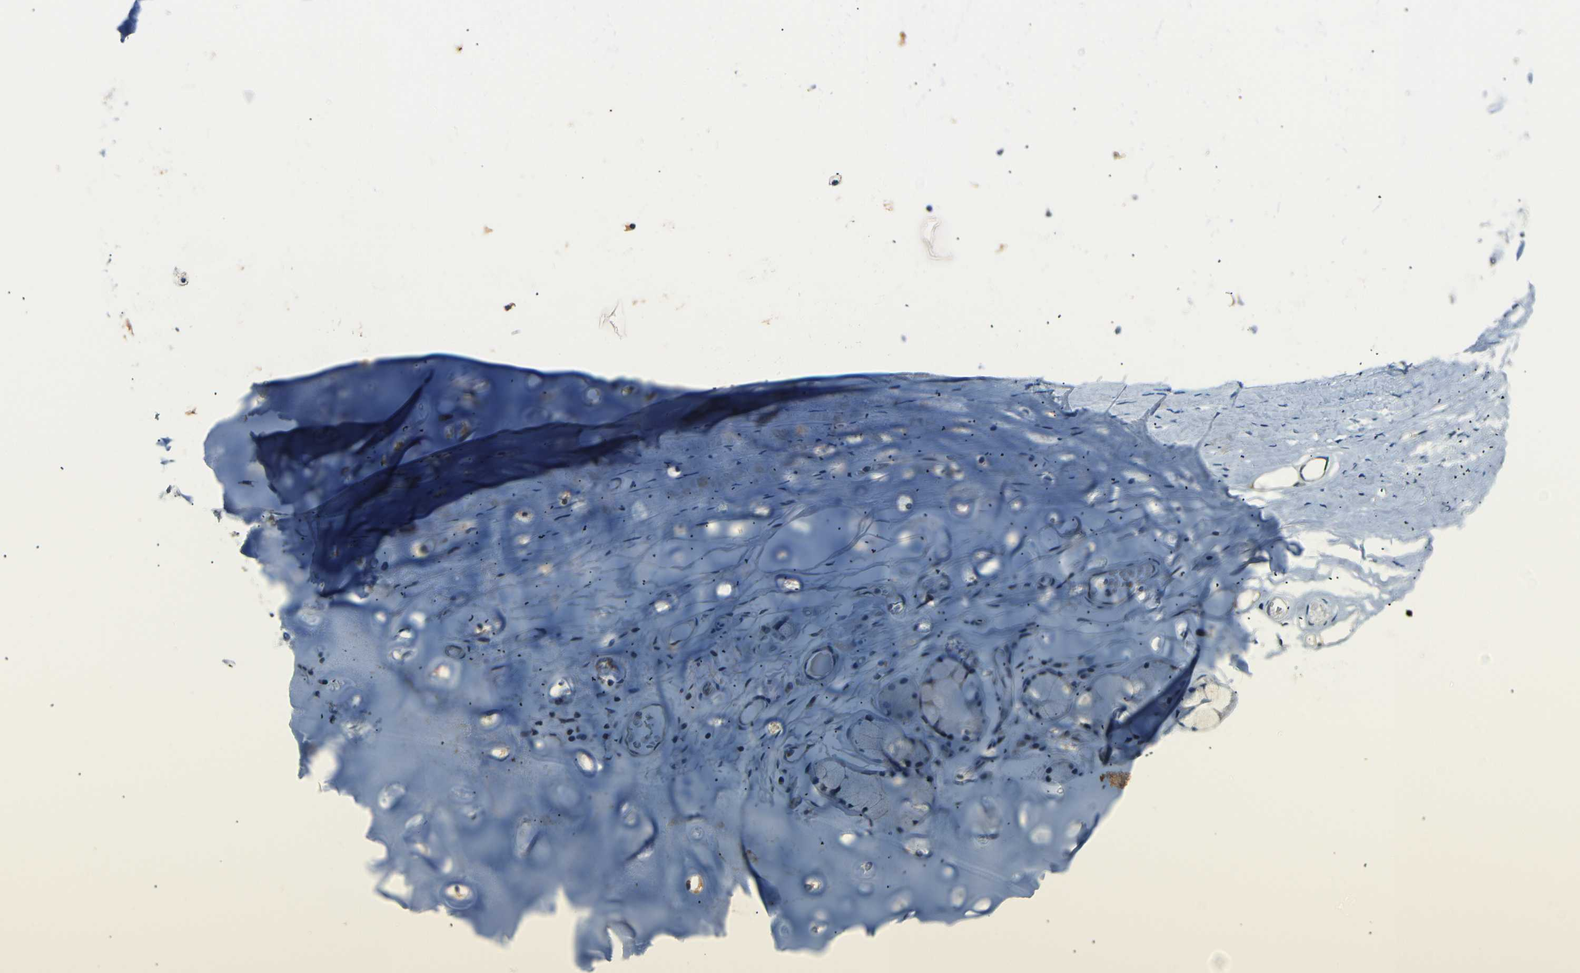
{"staining": {"intensity": "weak", "quantity": "<25%", "location": "cytoplasmic/membranous"}, "tissue": "adipose tissue", "cell_type": "Adipocytes", "image_type": "normal", "snomed": [{"axis": "morphology", "description": "Normal tissue, NOS"}, {"axis": "topography", "description": "Cartilage tissue"}, {"axis": "topography", "description": "Bronchus"}], "caption": "Human adipose tissue stained for a protein using IHC demonstrates no expression in adipocytes.", "gene": "SFN", "patient": {"sex": "female", "age": 73}}